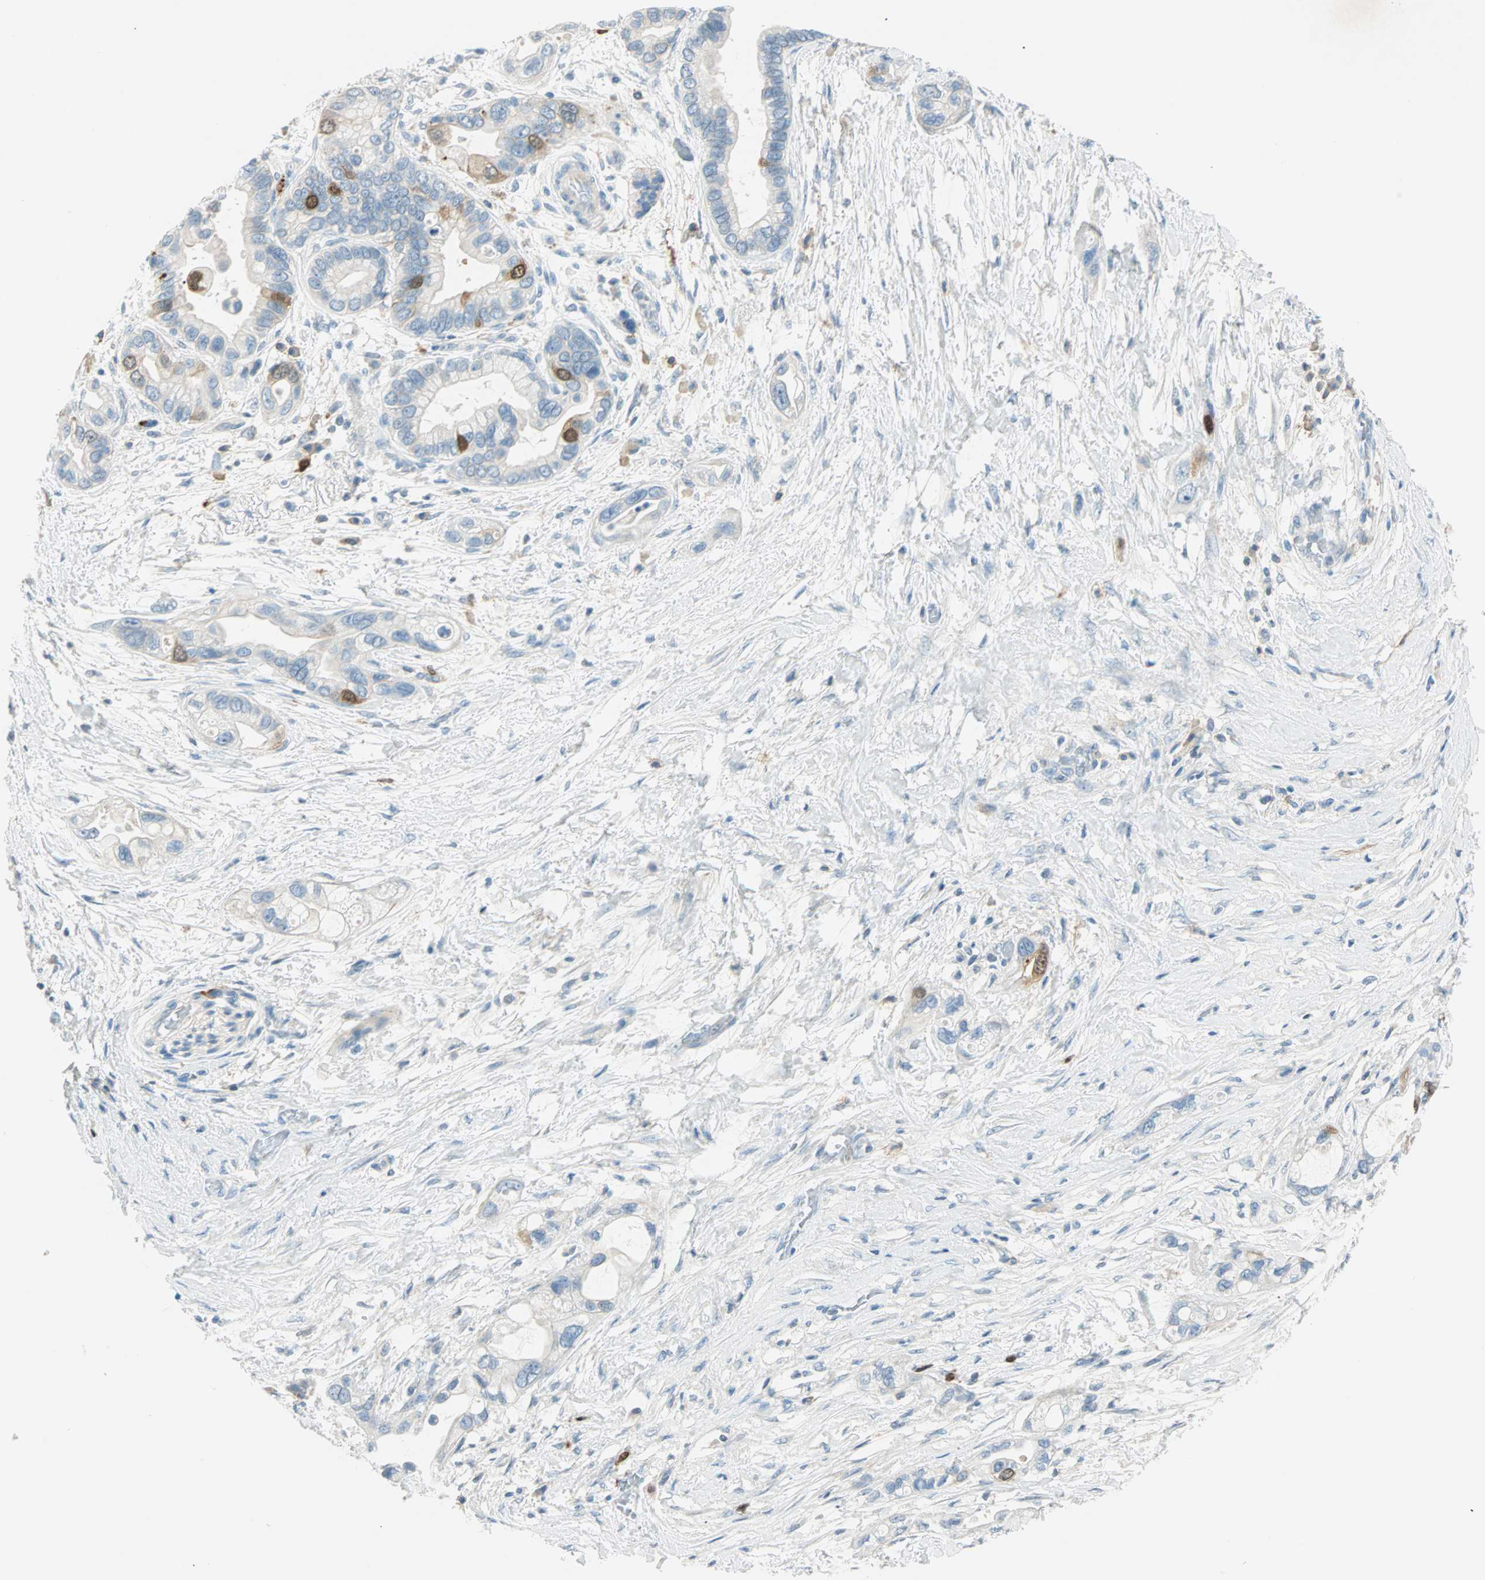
{"staining": {"intensity": "weak", "quantity": "<25%", "location": "cytoplasmic/membranous,nuclear"}, "tissue": "pancreatic cancer", "cell_type": "Tumor cells", "image_type": "cancer", "snomed": [{"axis": "morphology", "description": "Adenocarcinoma, NOS"}, {"axis": "topography", "description": "Pancreas"}], "caption": "Immunohistochemistry micrograph of neoplastic tissue: human pancreatic cancer (adenocarcinoma) stained with DAB shows no significant protein positivity in tumor cells.", "gene": "PTTG1", "patient": {"sex": "female", "age": 77}}